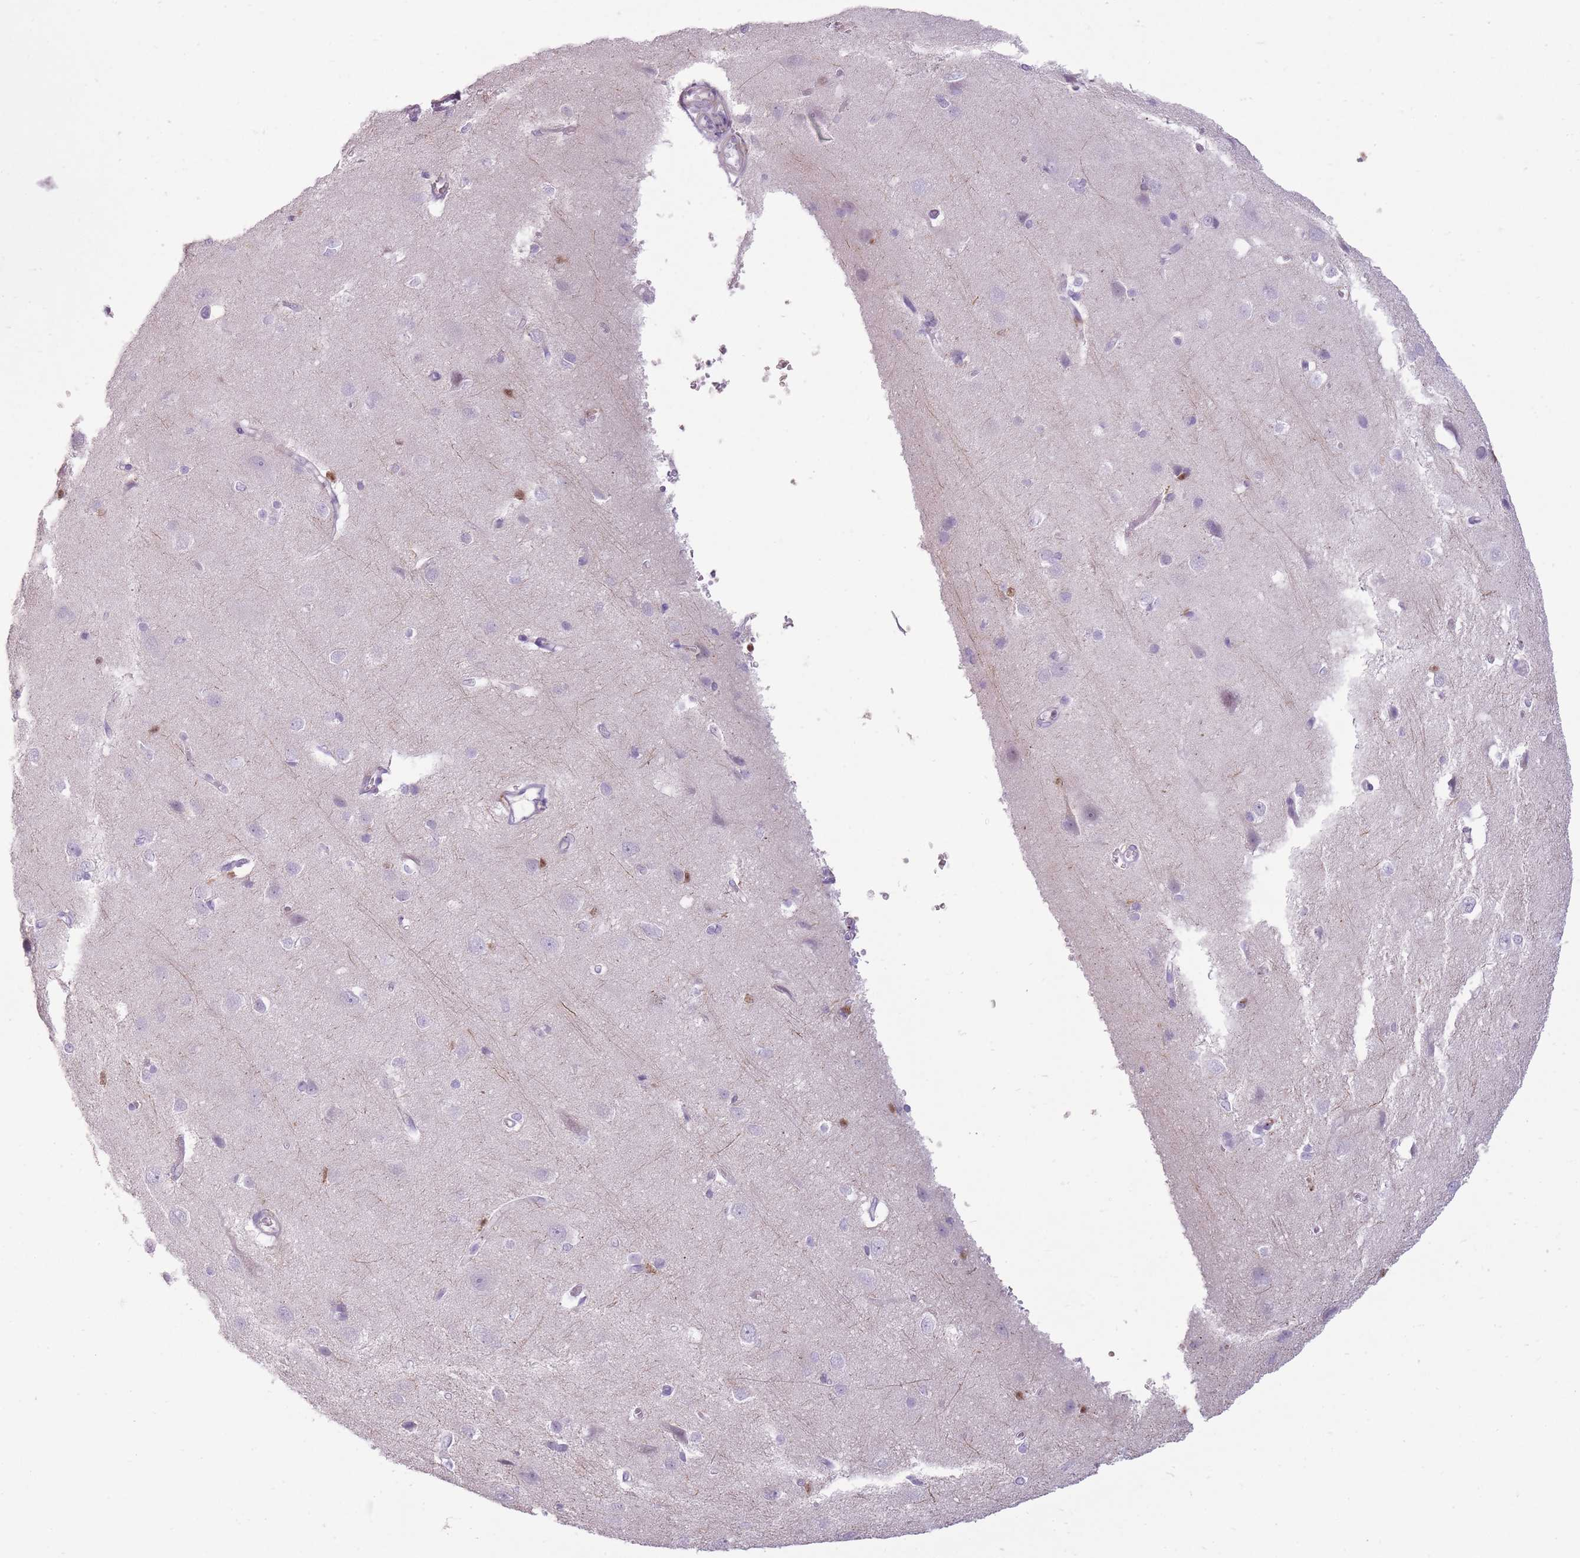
{"staining": {"intensity": "negative", "quantity": "none", "location": "none"}, "tissue": "cerebral cortex", "cell_type": "Endothelial cells", "image_type": "normal", "snomed": [{"axis": "morphology", "description": "Normal tissue, NOS"}, {"axis": "topography", "description": "Cerebral cortex"}], "caption": "DAB immunohistochemical staining of normal cerebral cortex exhibits no significant staining in endothelial cells. (IHC, brightfield microscopy, high magnification).", "gene": "LGALS9B", "patient": {"sex": "male", "age": 37}}